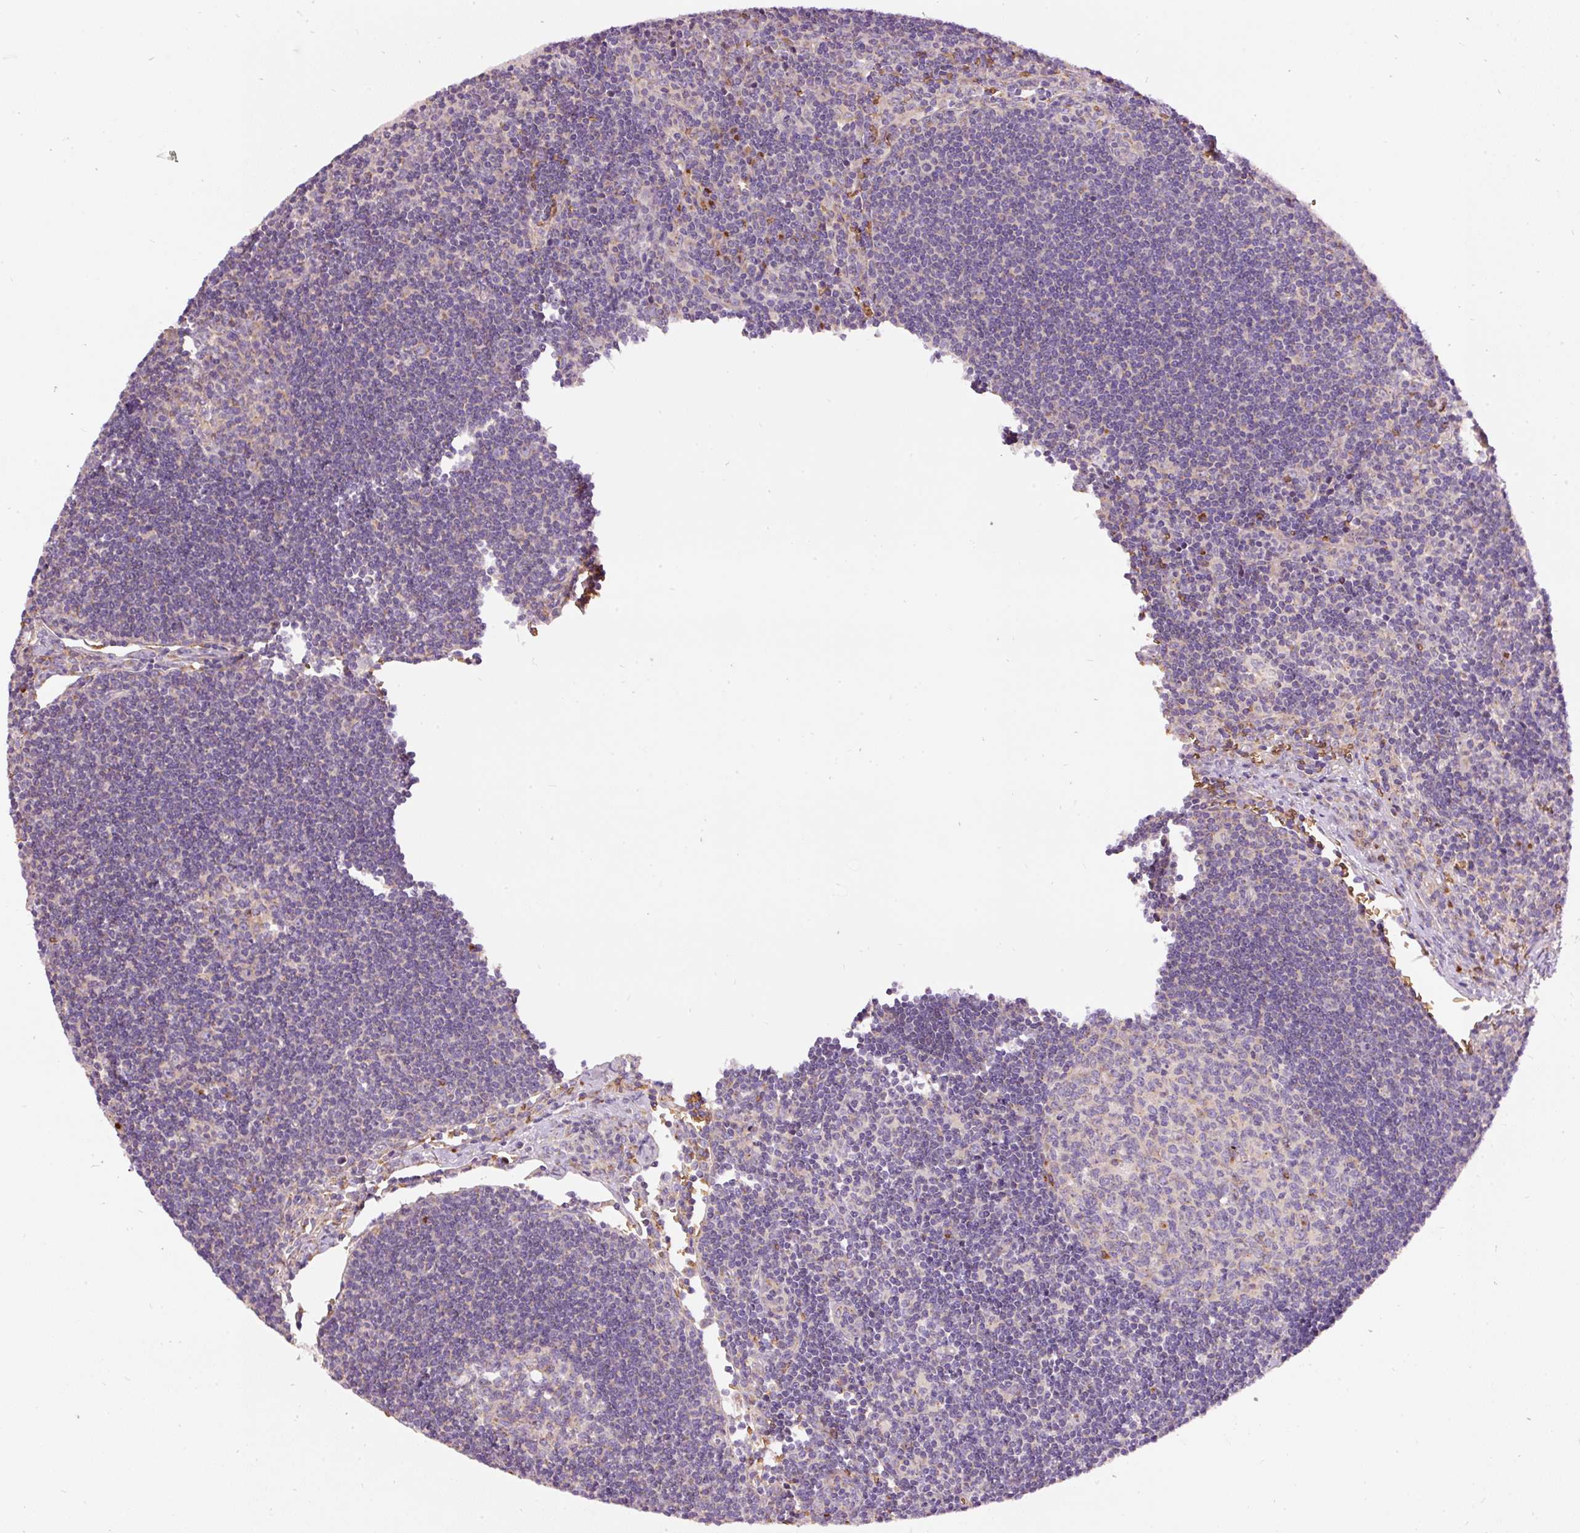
{"staining": {"intensity": "strong", "quantity": "<25%", "location": "cytoplasmic/membranous"}, "tissue": "lymph node", "cell_type": "Germinal center cells", "image_type": "normal", "snomed": [{"axis": "morphology", "description": "Normal tissue, NOS"}, {"axis": "topography", "description": "Lymph node"}], "caption": "The micrograph demonstrates staining of unremarkable lymph node, revealing strong cytoplasmic/membranous protein expression (brown color) within germinal center cells.", "gene": "PRRC2A", "patient": {"sex": "female", "age": 29}}